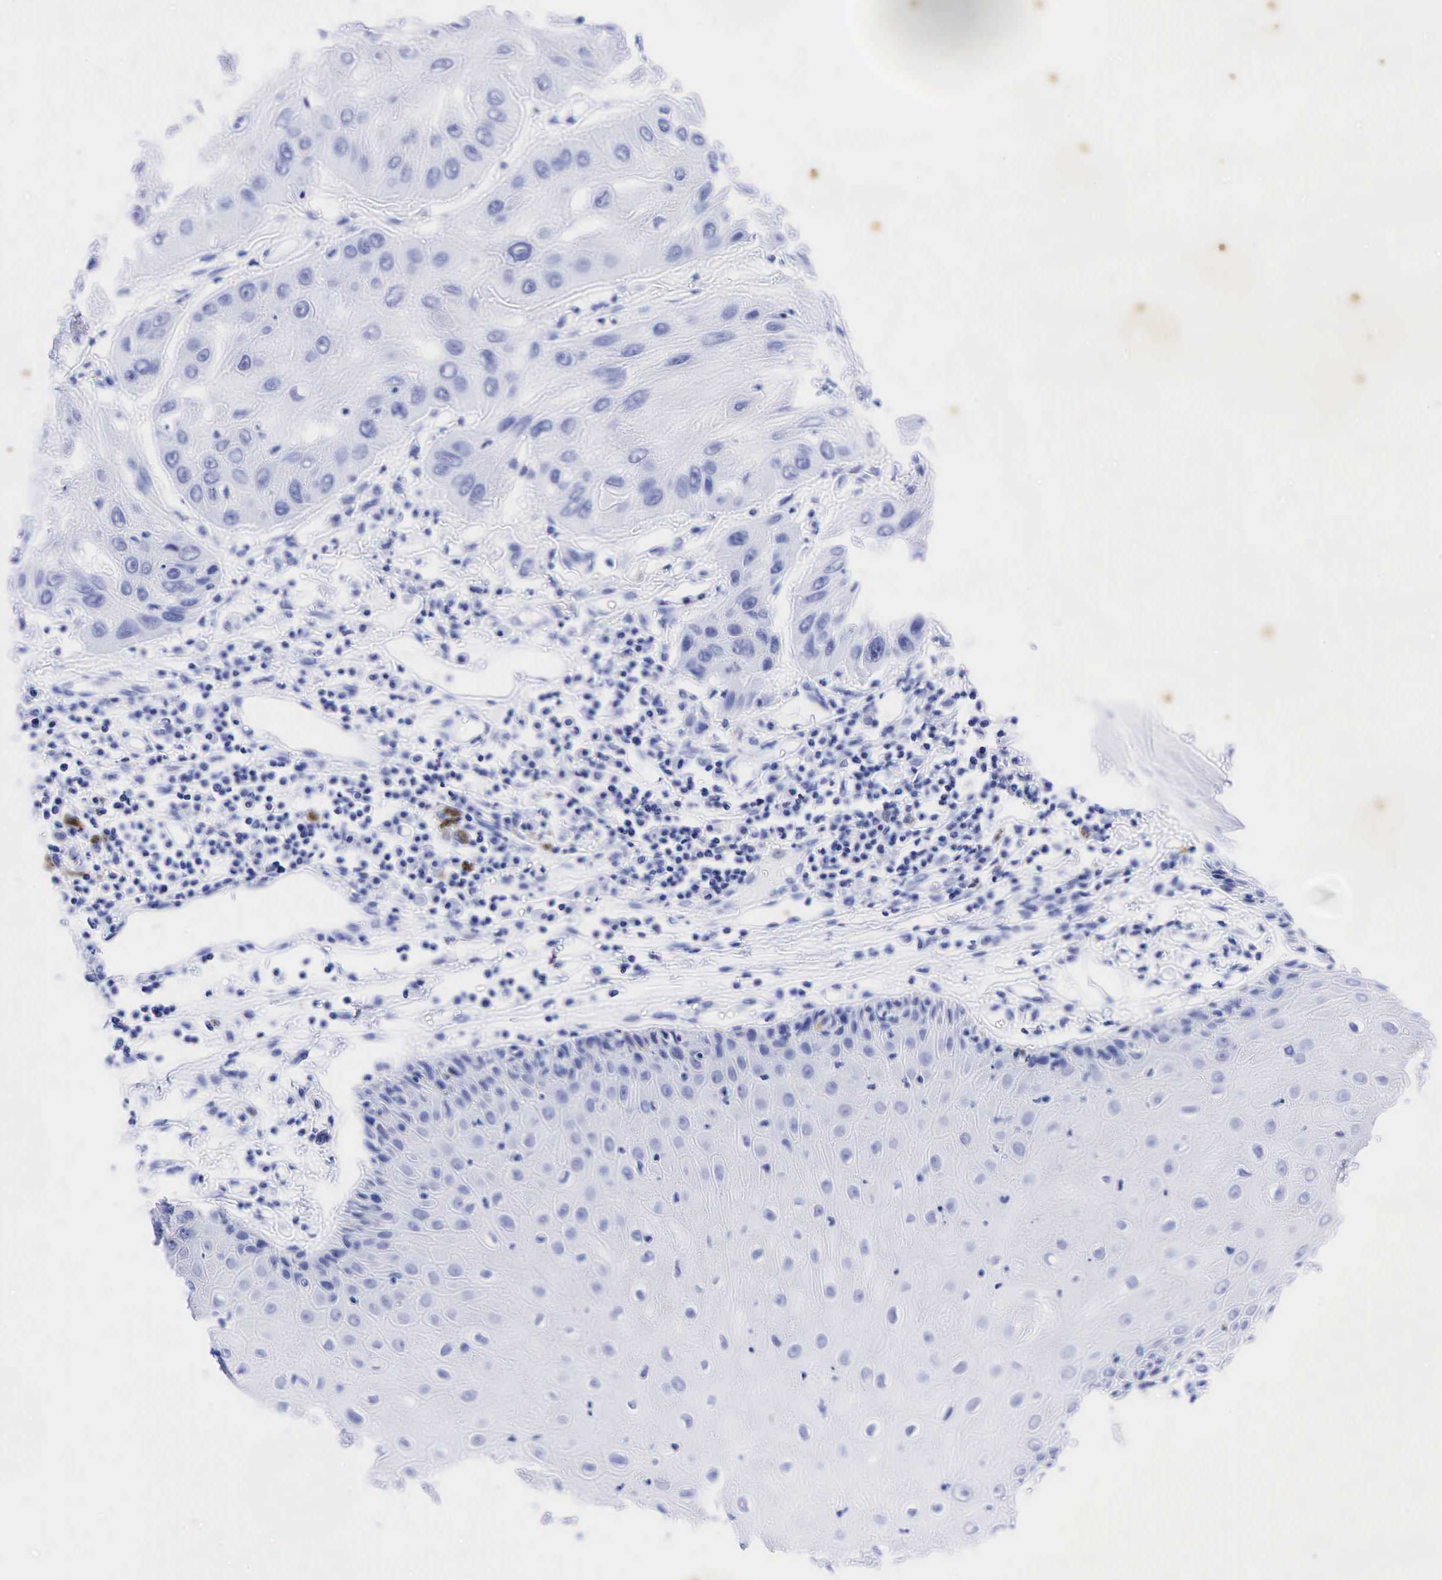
{"staining": {"intensity": "negative", "quantity": "none", "location": "none"}, "tissue": "skin cancer", "cell_type": "Tumor cells", "image_type": "cancer", "snomed": [{"axis": "morphology", "description": "Squamous cell carcinoma, NOS"}, {"axis": "topography", "description": "Skin"}, {"axis": "topography", "description": "Anal"}], "caption": "High power microscopy image of an immunohistochemistry (IHC) histopathology image of squamous cell carcinoma (skin), revealing no significant expression in tumor cells.", "gene": "CHGA", "patient": {"sex": "male", "age": 61}}